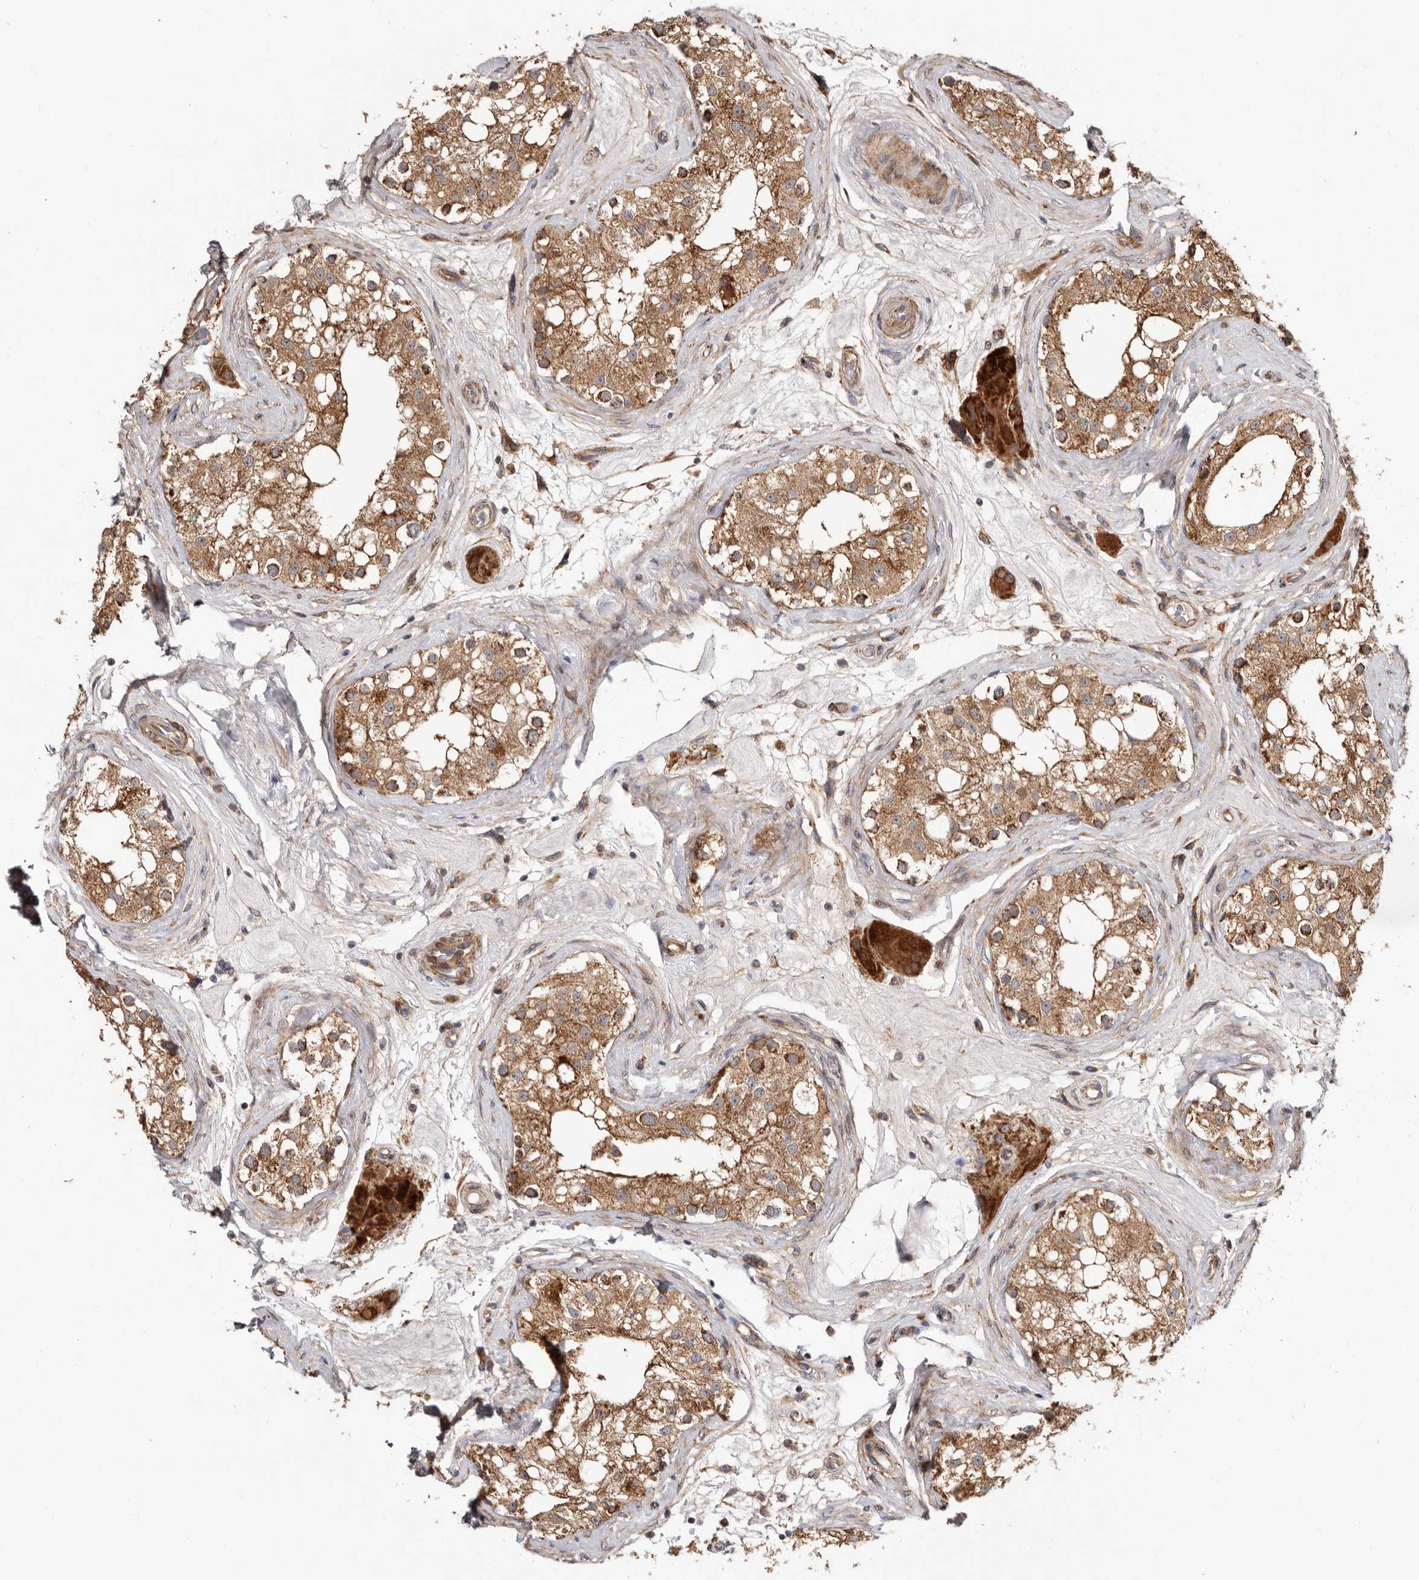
{"staining": {"intensity": "moderate", "quantity": ">75%", "location": "cytoplasmic/membranous"}, "tissue": "testis", "cell_type": "Cells in seminiferous ducts", "image_type": "normal", "snomed": [{"axis": "morphology", "description": "Normal tissue, NOS"}, {"axis": "topography", "description": "Testis"}], "caption": "Testis stained with IHC demonstrates moderate cytoplasmic/membranous expression in about >75% of cells in seminiferous ducts.", "gene": "PROKR1", "patient": {"sex": "male", "age": 84}}